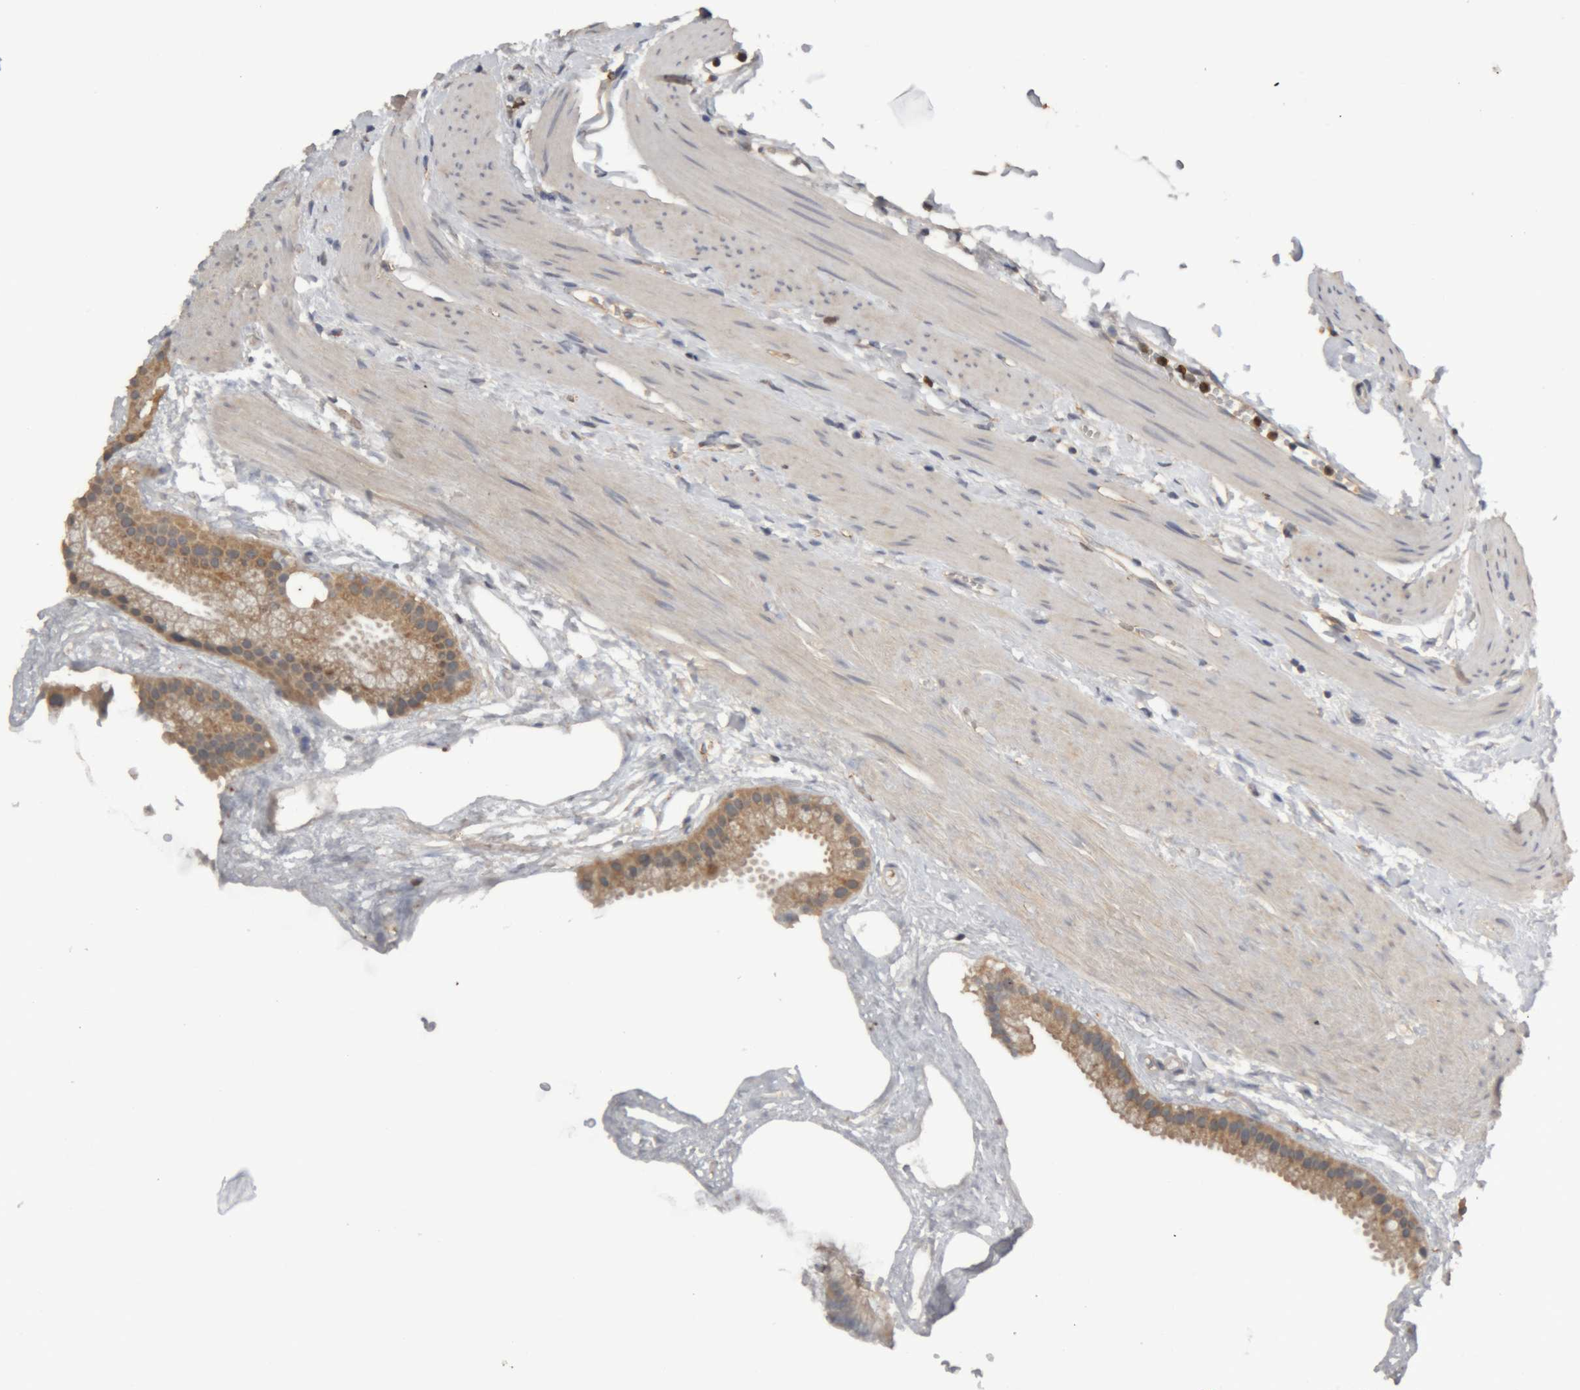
{"staining": {"intensity": "weak", "quantity": ">75%", "location": "cytoplasmic/membranous"}, "tissue": "gallbladder", "cell_type": "Glandular cells", "image_type": "normal", "snomed": [{"axis": "morphology", "description": "Normal tissue, NOS"}, {"axis": "topography", "description": "Gallbladder"}], "caption": "A low amount of weak cytoplasmic/membranous expression is identified in about >75% of glandular cells in unremarkable gallbladder.", "gene": "TMED7", "patient": {"sex": "female", "age": 64}}